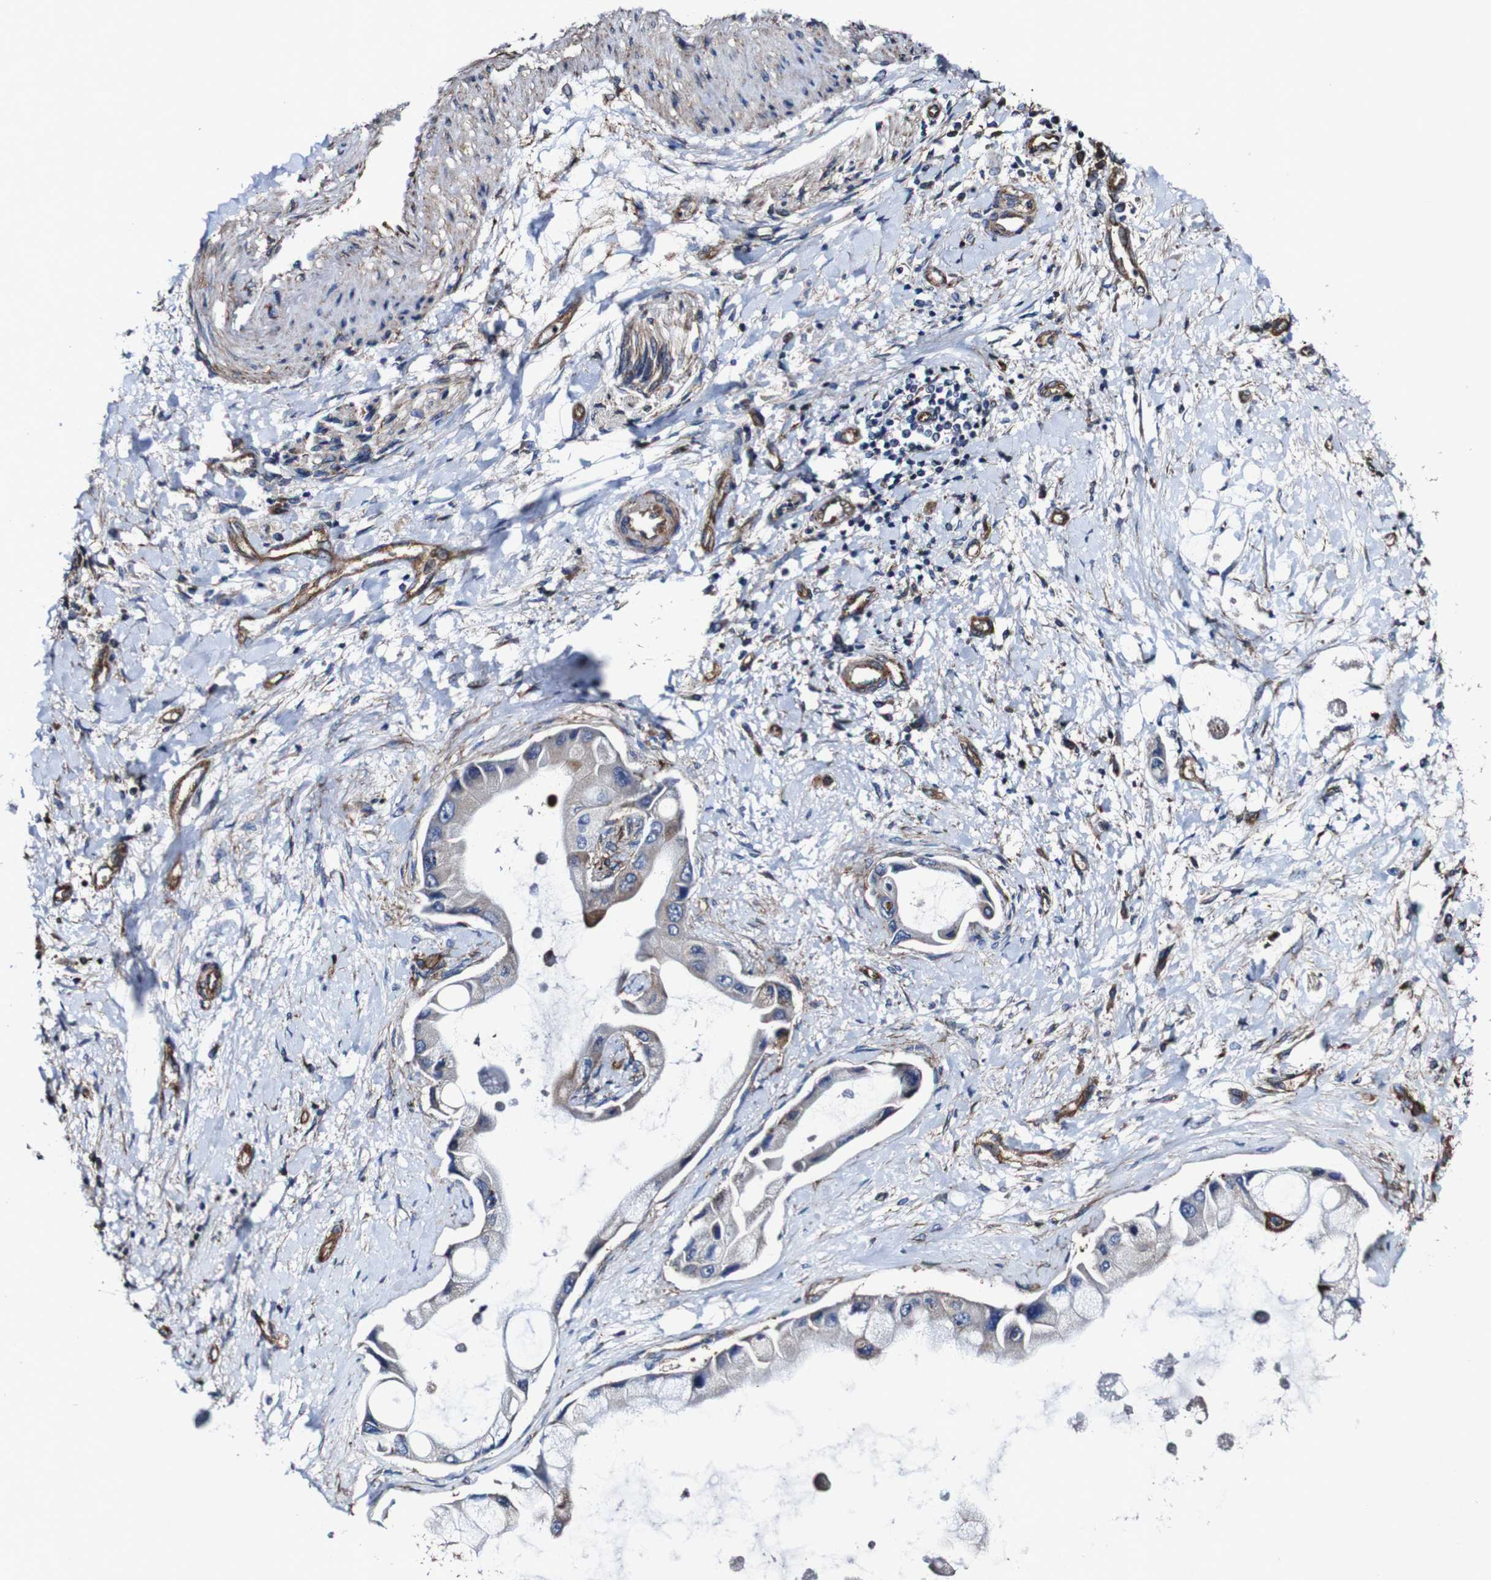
{"staining": {"intensity": "strong", "quantity": "<25%", "location": "cytoplasmic/membranous"}, "tissue": "liver cancer", "cell_type": "Tumor cells", "image_type": "cancer", "snomed": [{"axis": "morphology", "description": "Cholangiocarcinoma"}, {"axis": "topography", "description": "Liver"}], "caption": "A medium amount of strong cytoplasmic/membranous positivity is identified in approximately <25% of tumor cells in liver cholangiocarcinoma tissue.", "gene": "CSF1R", "patient": {"sex": "male", "age": 50}}